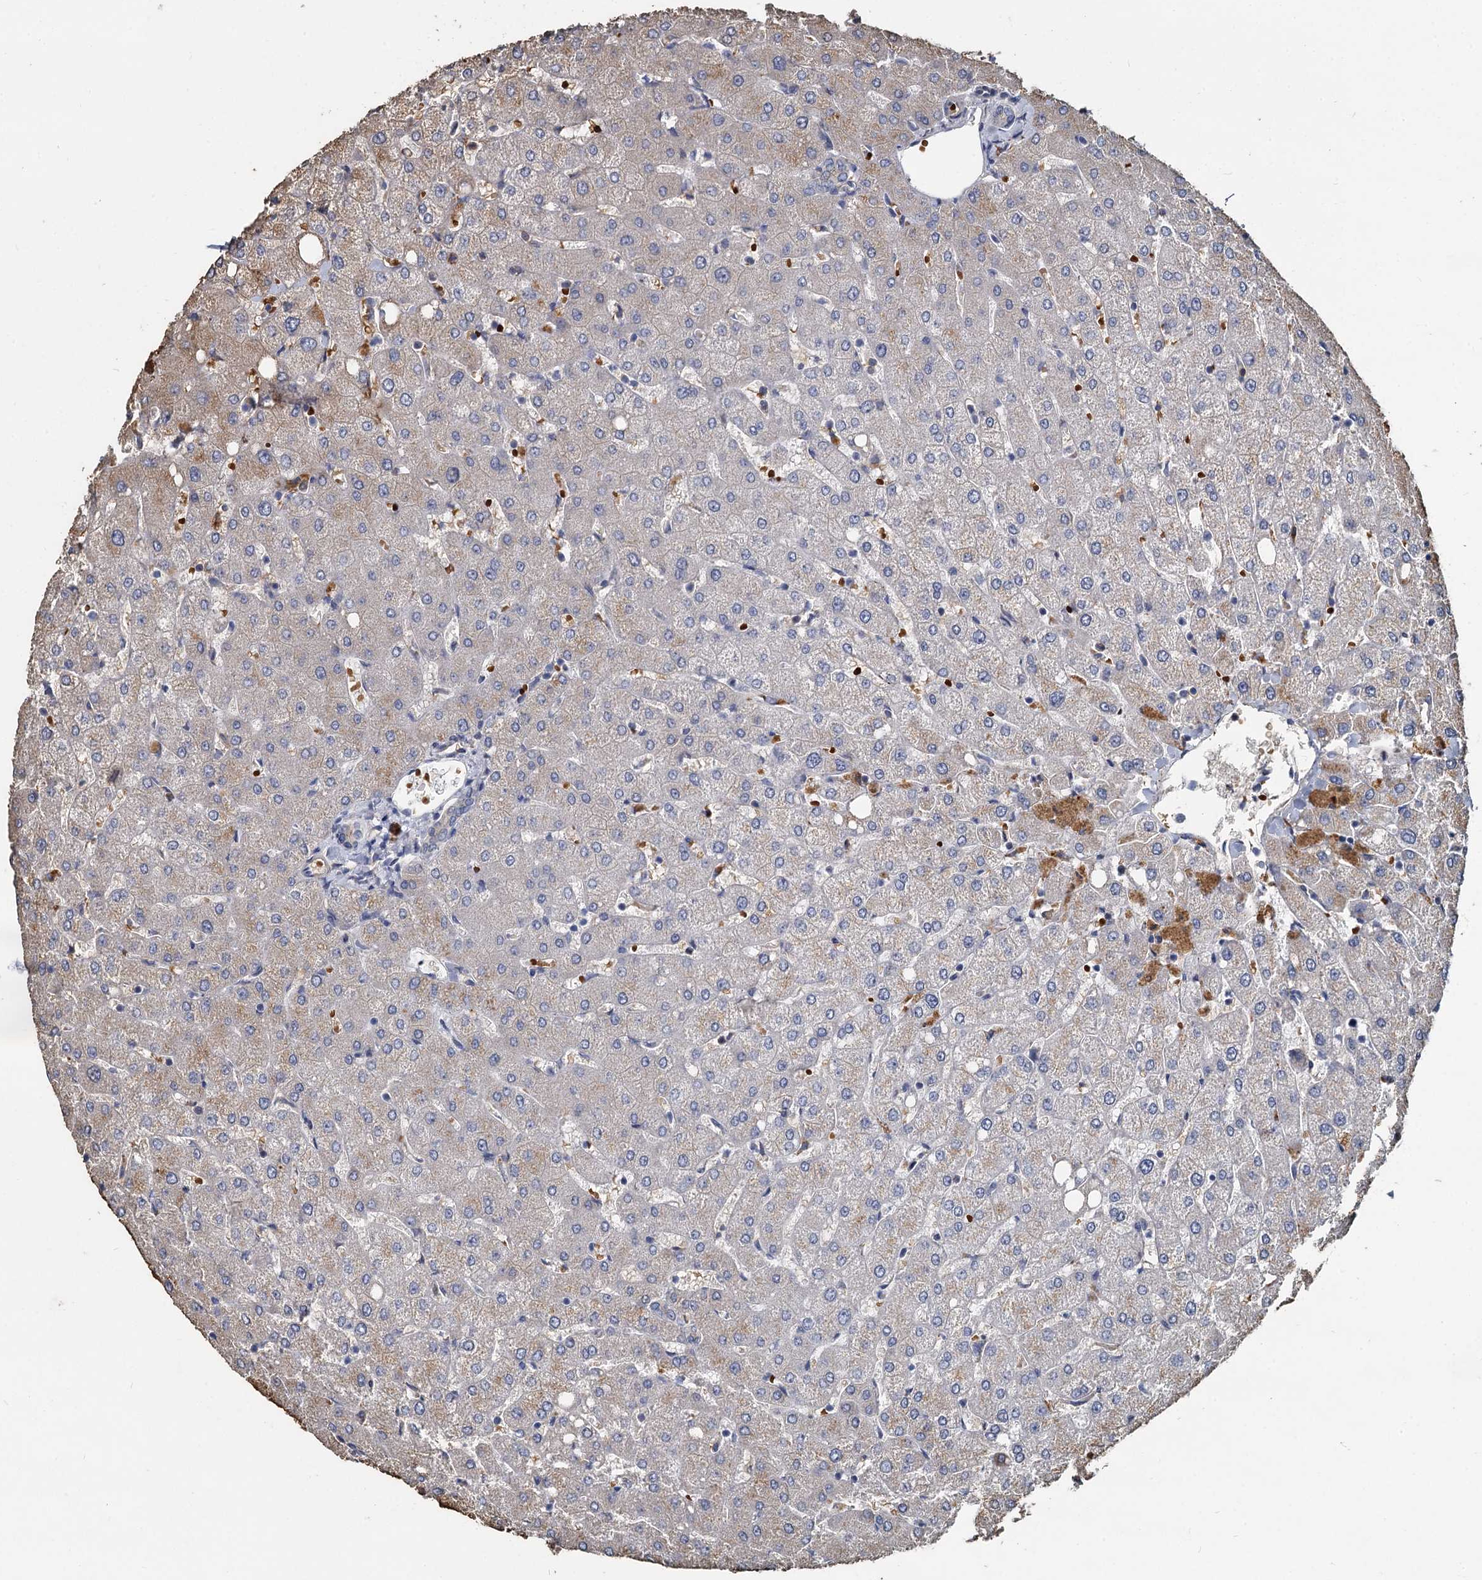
{"staining": {"intensity": "negative", "quantity": "none", "location": "none"}, "tissue": "liver", "cell_type": "Cholangiocytes", "image_type": "normal", "snomed": [{"axis": "morphology", "description": "Normal tissue, NOS"}, {"axis": "topography", "description": "Liver"}], "caption": "Immunohistochemistry of benign human liver reveals no positivity in cholangiocytes.", "gene": "TCTN2", "patient": {"sex": "female", "age": 54}}